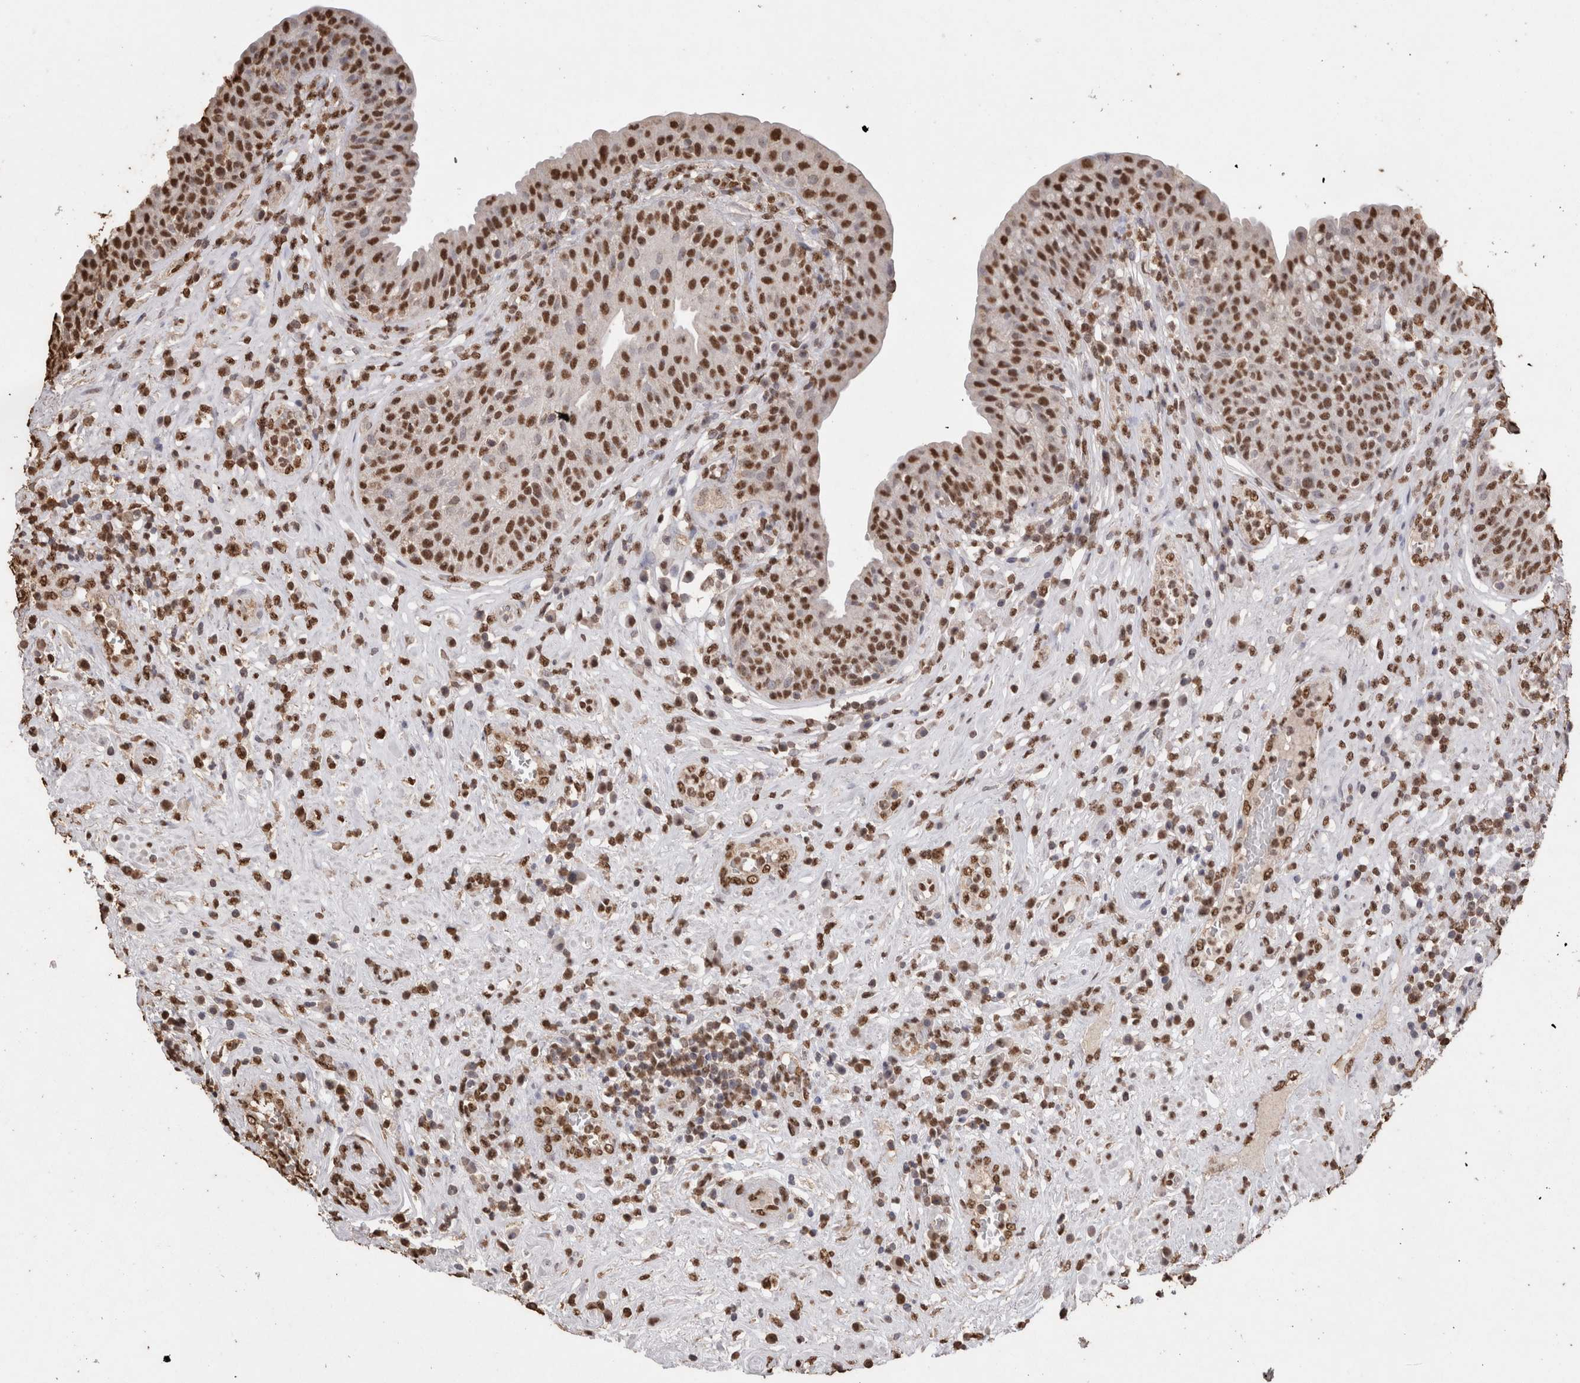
{"staining": {"intensity": "strong", "quantity": ">75%", "location": "nuclear"}, "tissue": "urinary bladder", "cell_type": "Urothelial cells", "image_type": "normal", "snomed": [{"axis": "morphology", "description": "Normal tissue, NOS"}, {"axis": "topography", "description": "Urinary bladder"}], "caption": "High-magnification brightfield microscopy of normal urinary bladder stained with DAB (brown) and counterstained with hematoxylin (blue). urothelial cells exhibit strong nuclear staining is seen in approximately>75% of cells. Immunohistochemistry stains the protein in brown and the nuclei are stained blue.", "gene": "NTHL1", "patient": {"sex": "female", "age": 62}}